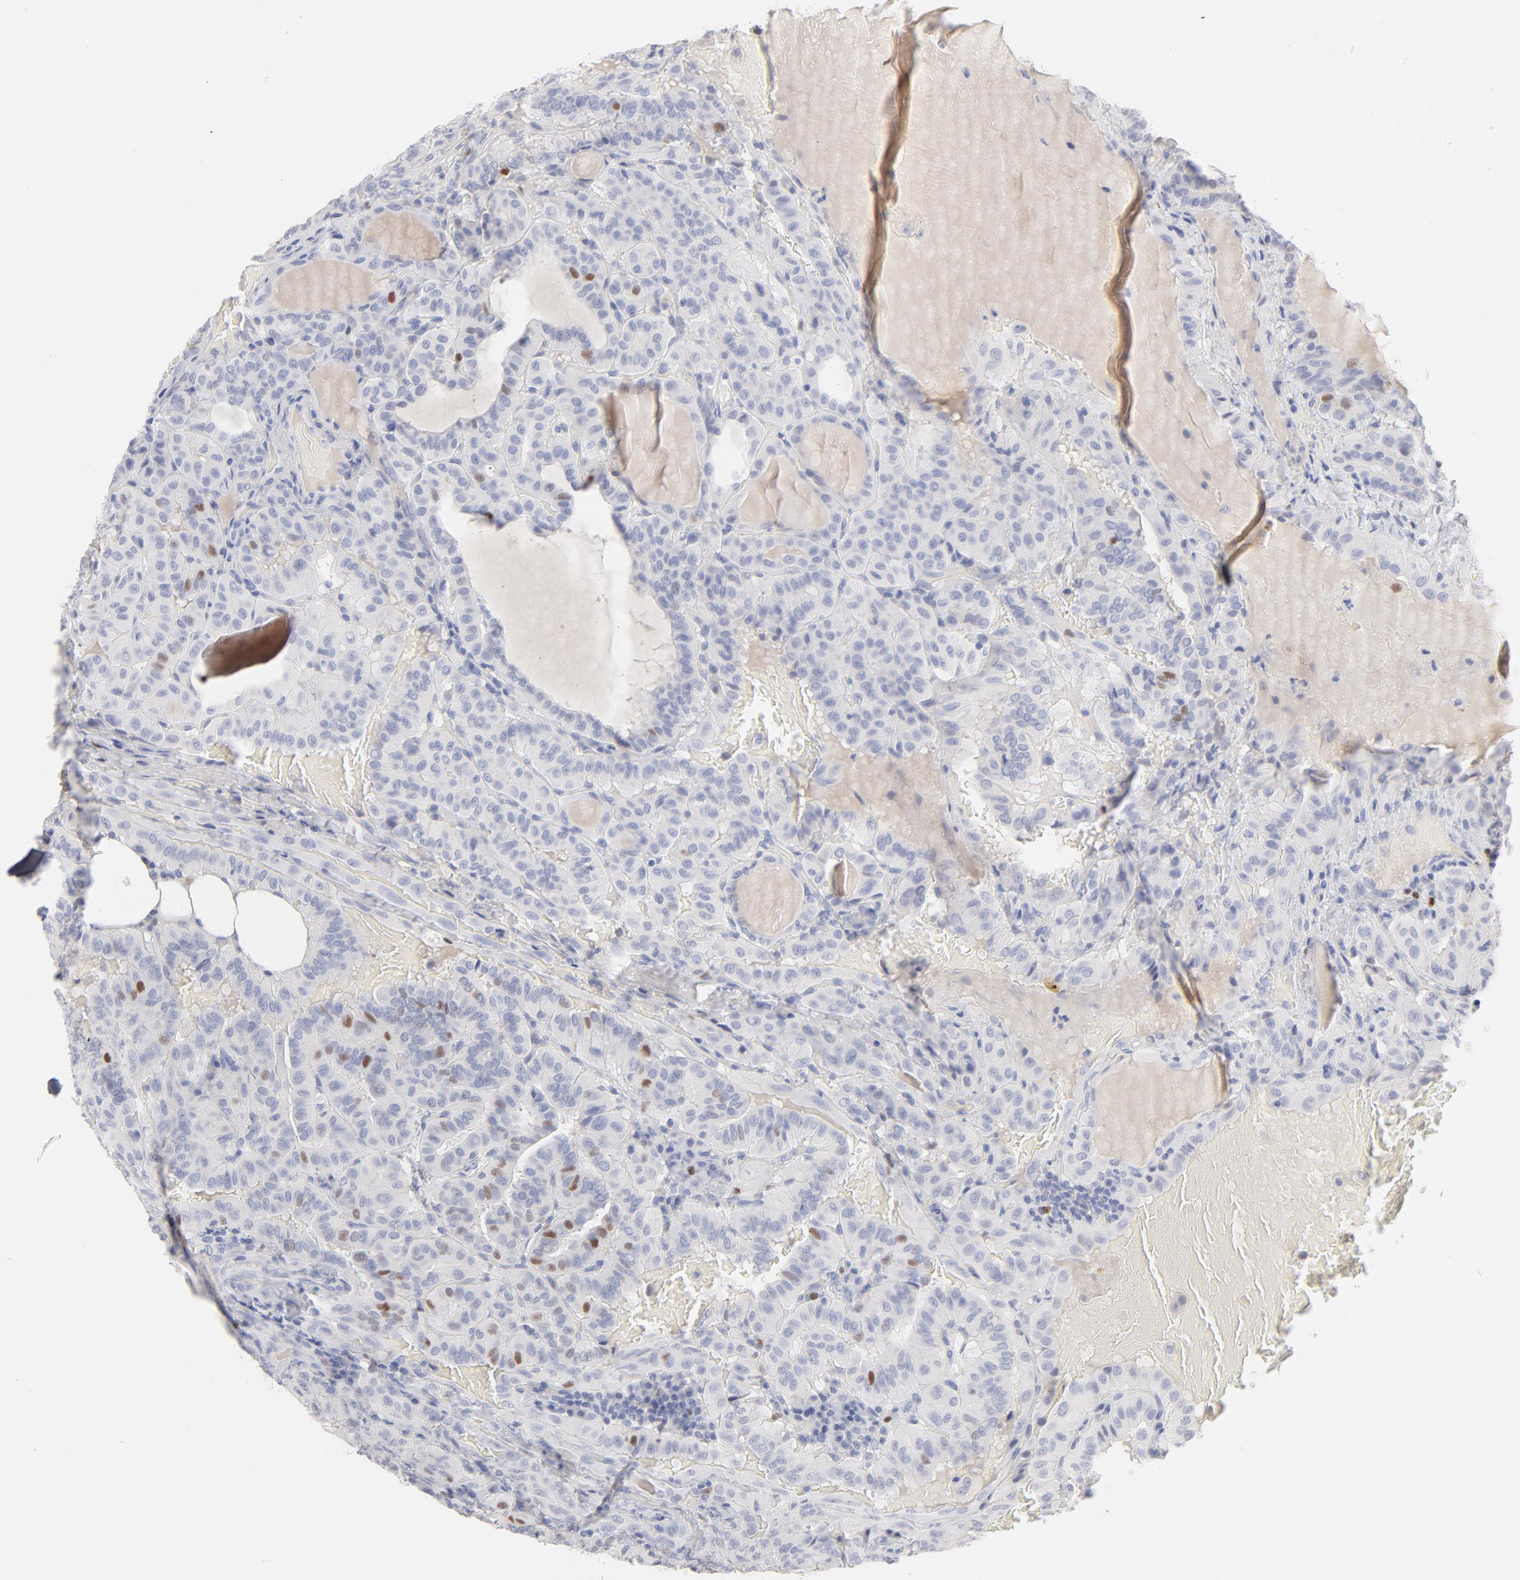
{"staining": {"intensity": "moderate", "quantity": "<25%", "location": "nuclear"}, "tissue": "thyroid cancer", "cell_type": "Tumor cells", "image_type": "cancer", "snomed": [{"axis": "morphology", "description": "Papillary adenocarcinoma, NOS"}, {"axis": "topography", "description": "Thyroid gland"}], "caption": "Human thyroid cancer (papillary adenocarcinoma) stained with a brown dye shows moderate nuclear positive expression in about <25% of tumor cells.", "gene": "MCM7", "patient": {"sex": "male", "age": 77}}